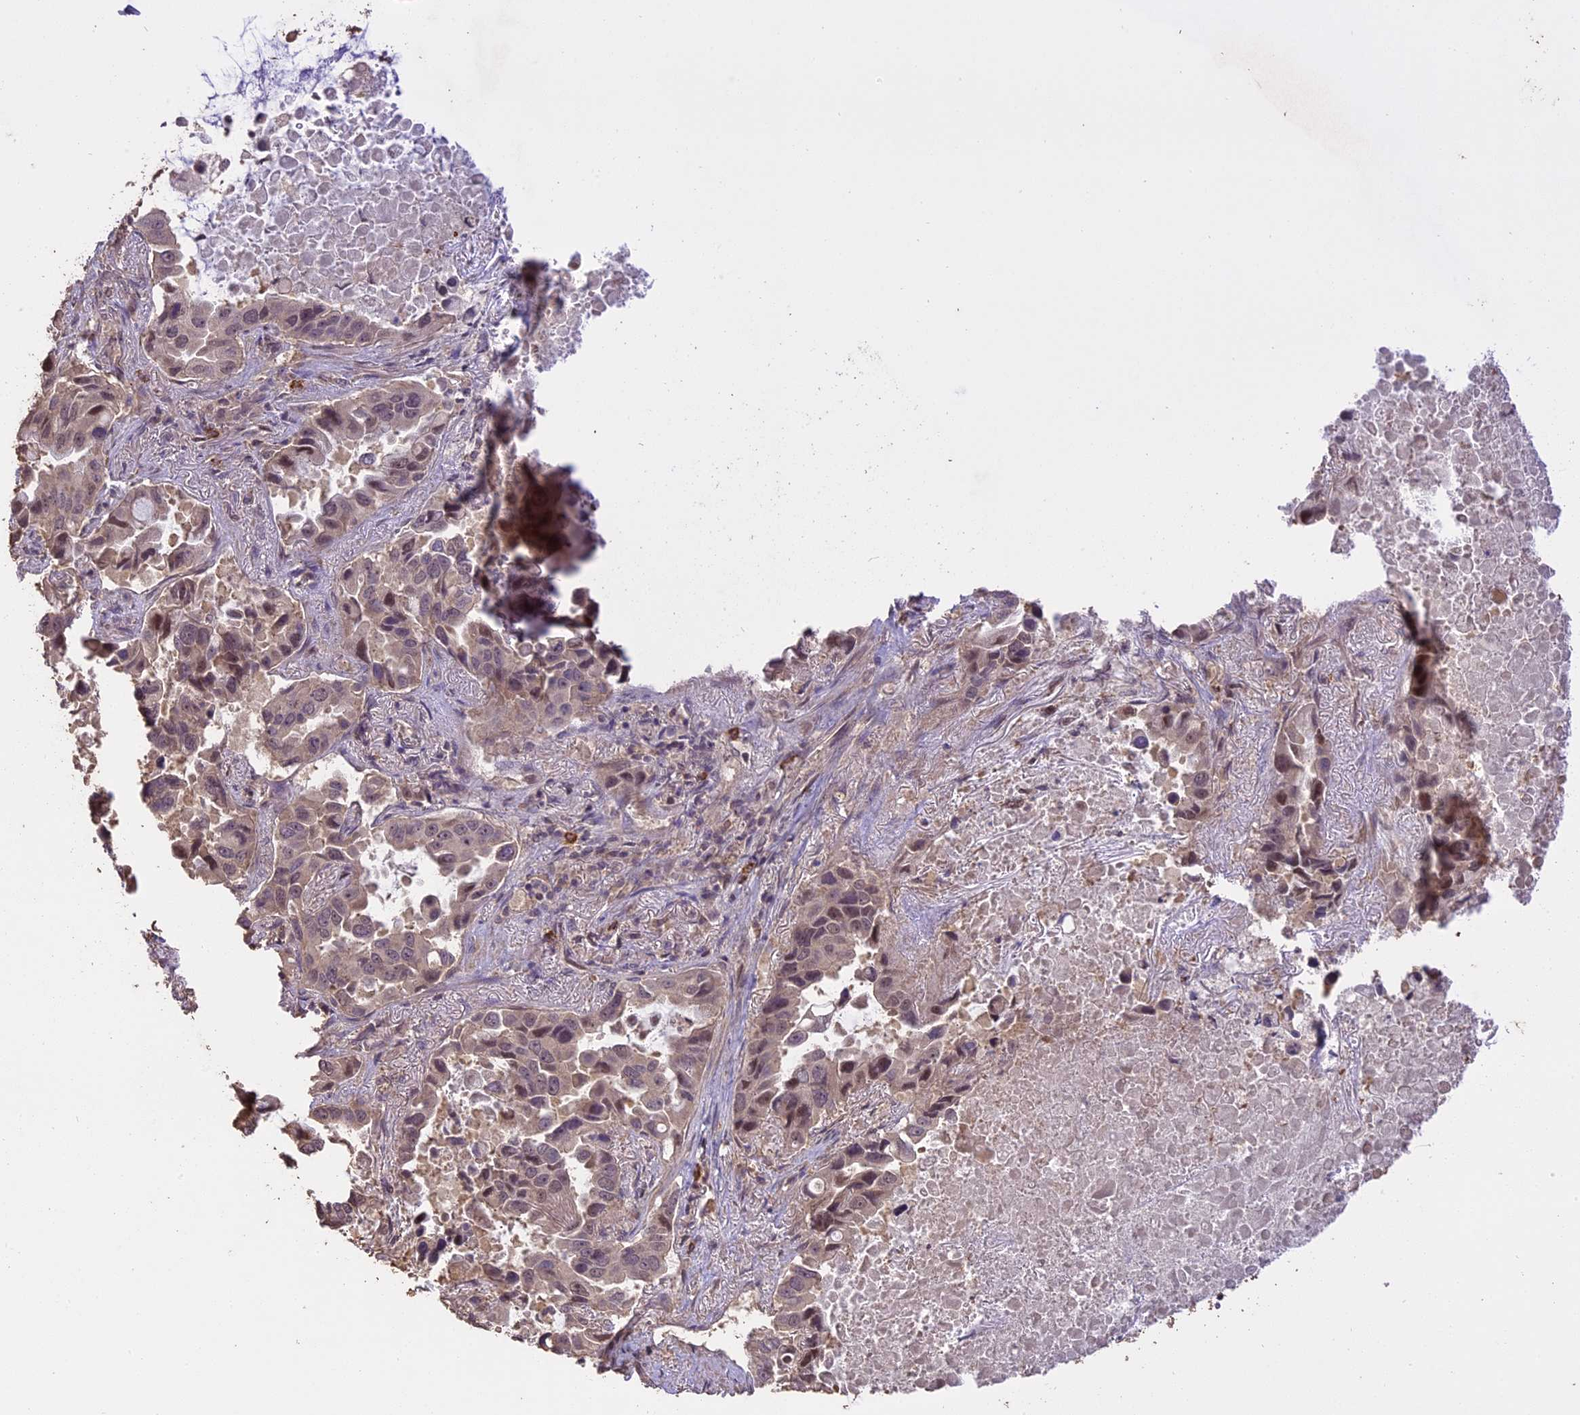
{"staining": {"intensity": "moderate", "quantity": "<25%", "location": "nuclear"}, "tissue": "lung cancer", "cell_type": "Tumor cells", "image_type": "cancer", "snomed": [{"axis": "morphology", "description": "Adenocarcinoma, NOS"}, {"axis": "topography", "description": "Lung"}], "caption": "Lung cancer (adenocarcinoma) stained with a brown dye shows moderate nuclear positive positivity in about <25% of tumor cells.", "gene": "TIGD7", "patient": {"sex": "male", "age": 64}}